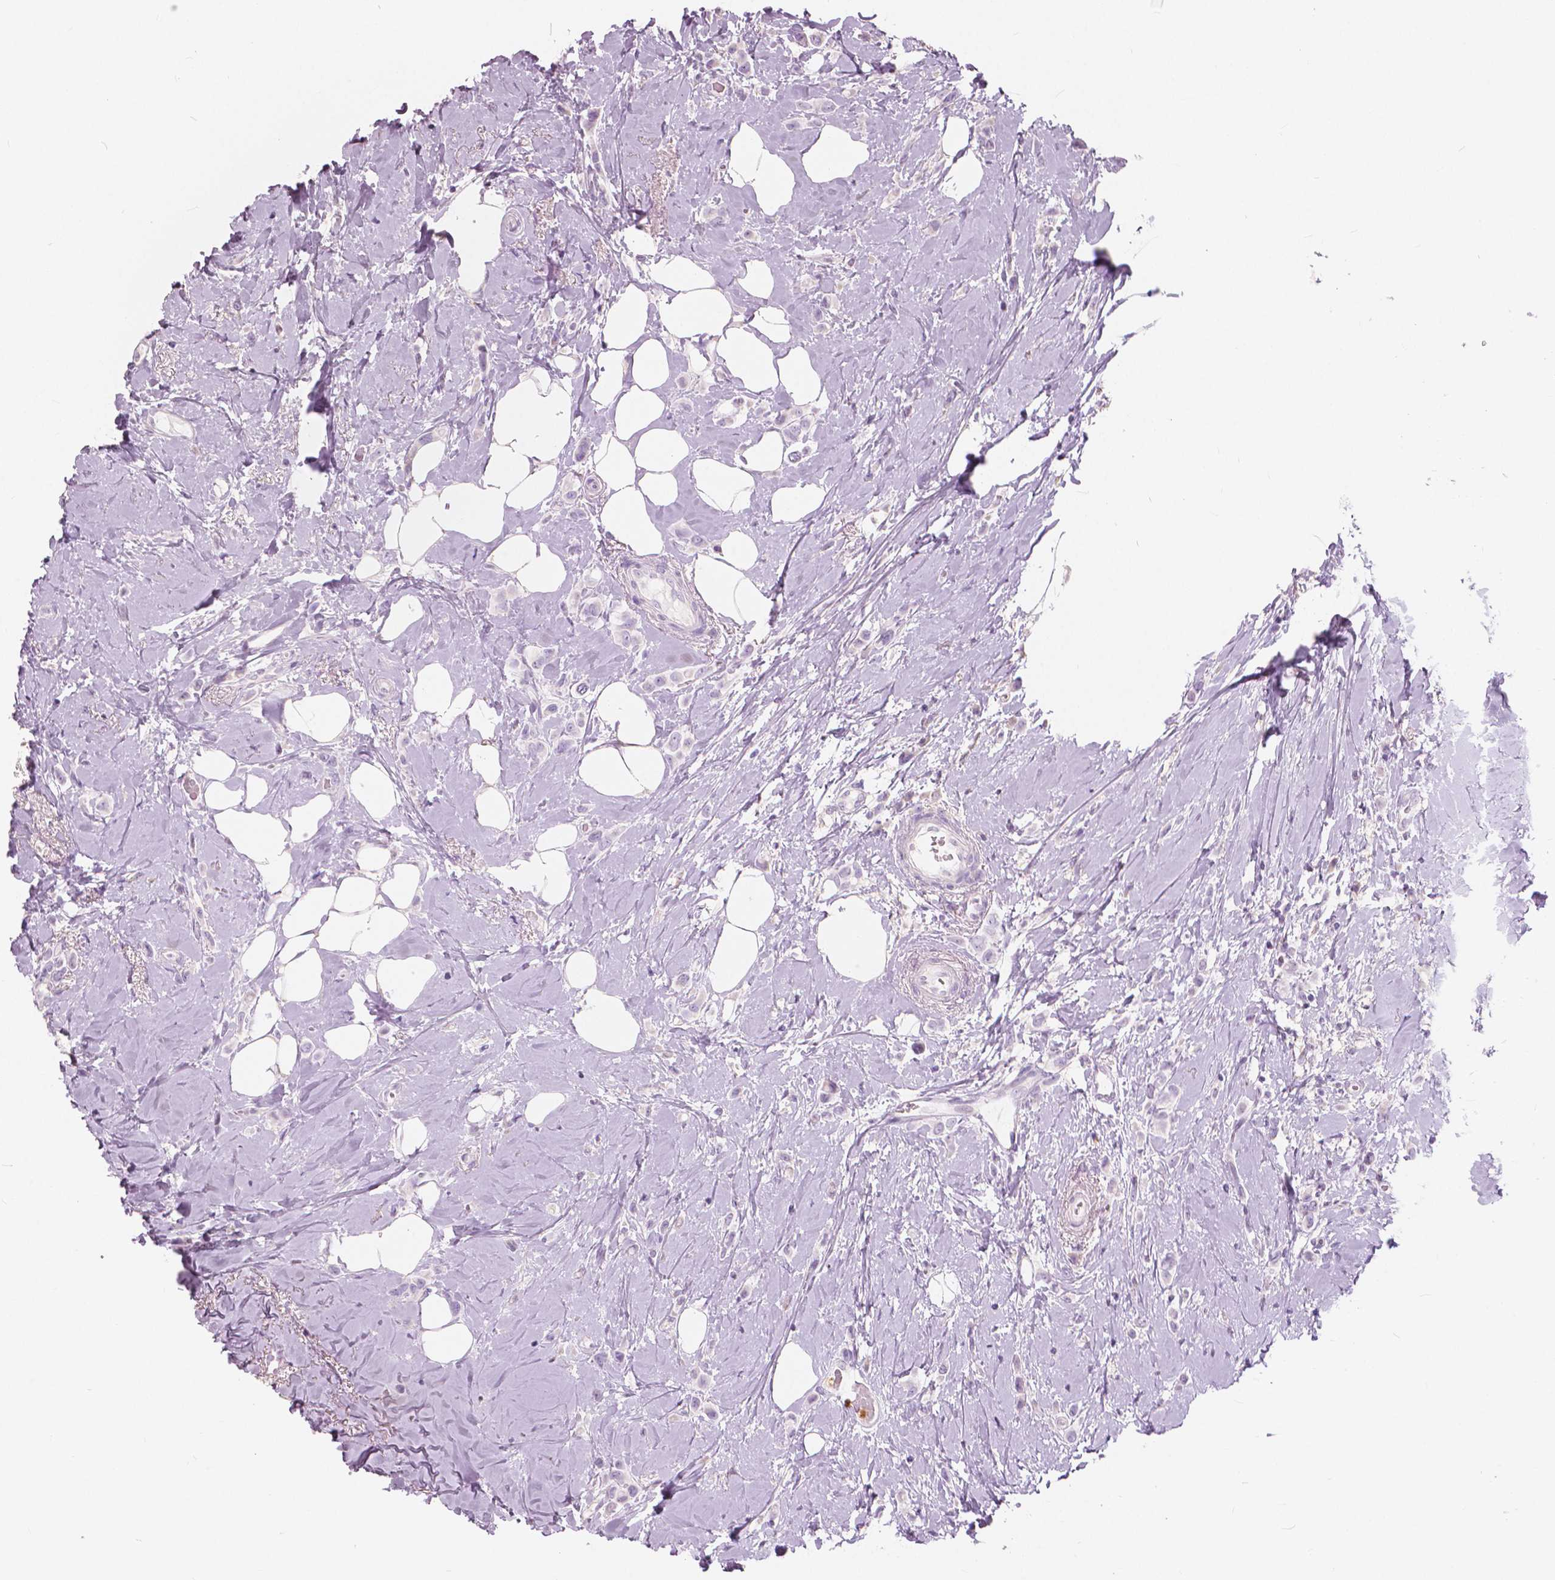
{"staining": {"intensity": "negative", "quantity": "none", "location": "none"}, "tissue": "breast cancer", "cell_type": "Tumor cells", "image_type": "cancer", "snomed": [{"axis": "morphology", "description": "Lobular carcinoma"}, {"axis": "topography", "description": "Breast"}], "caption": "Immunohistochemistry (IHC) of human breast cancer demonstrates no positivity in tumor cells.", "gene": "CXCR2", "patient": {"sex": "female", "age": 66}}